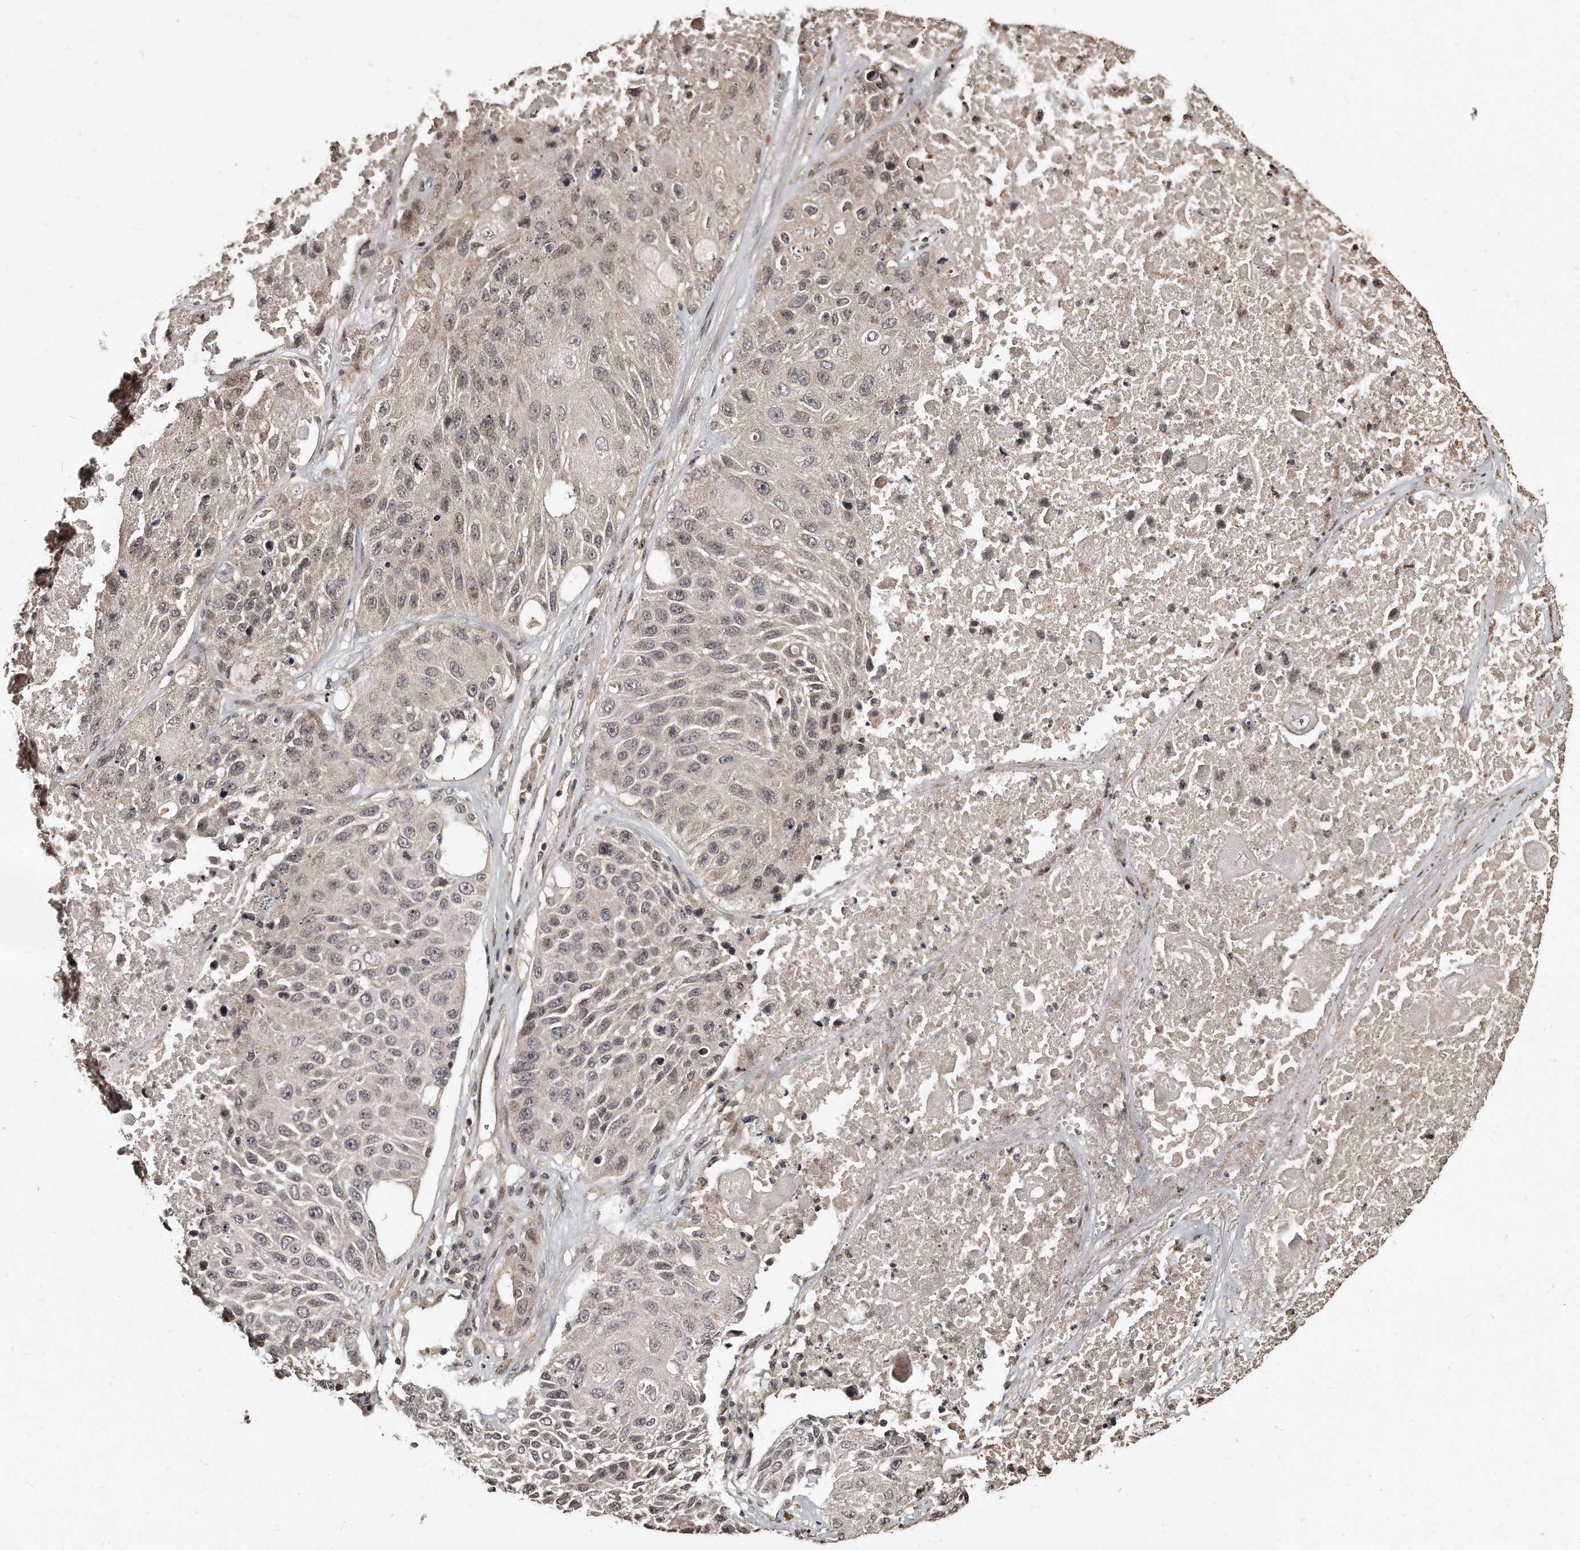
{"staining": {"intensity": "weak", "quantity": "25%-75%", "location": "nuclear"}, "tissue": "lung cancer", "cell_type": "Tumor cells", "image_type": "cancer", "snomed": [{"axis": "morphology", "description": "Squamous cell carcinoma, NOS"}, {"axis": "topography", "description": "Lung"}], "caption": "This micrograph reveals immunohistochemistry (IHC) staining of lung squamous cell carcinoma, with low weak nuclear staining in about 25%-75% of tumor cells.", "gene": "TSHR", "patient": {"sex": "male", "age": 61}}